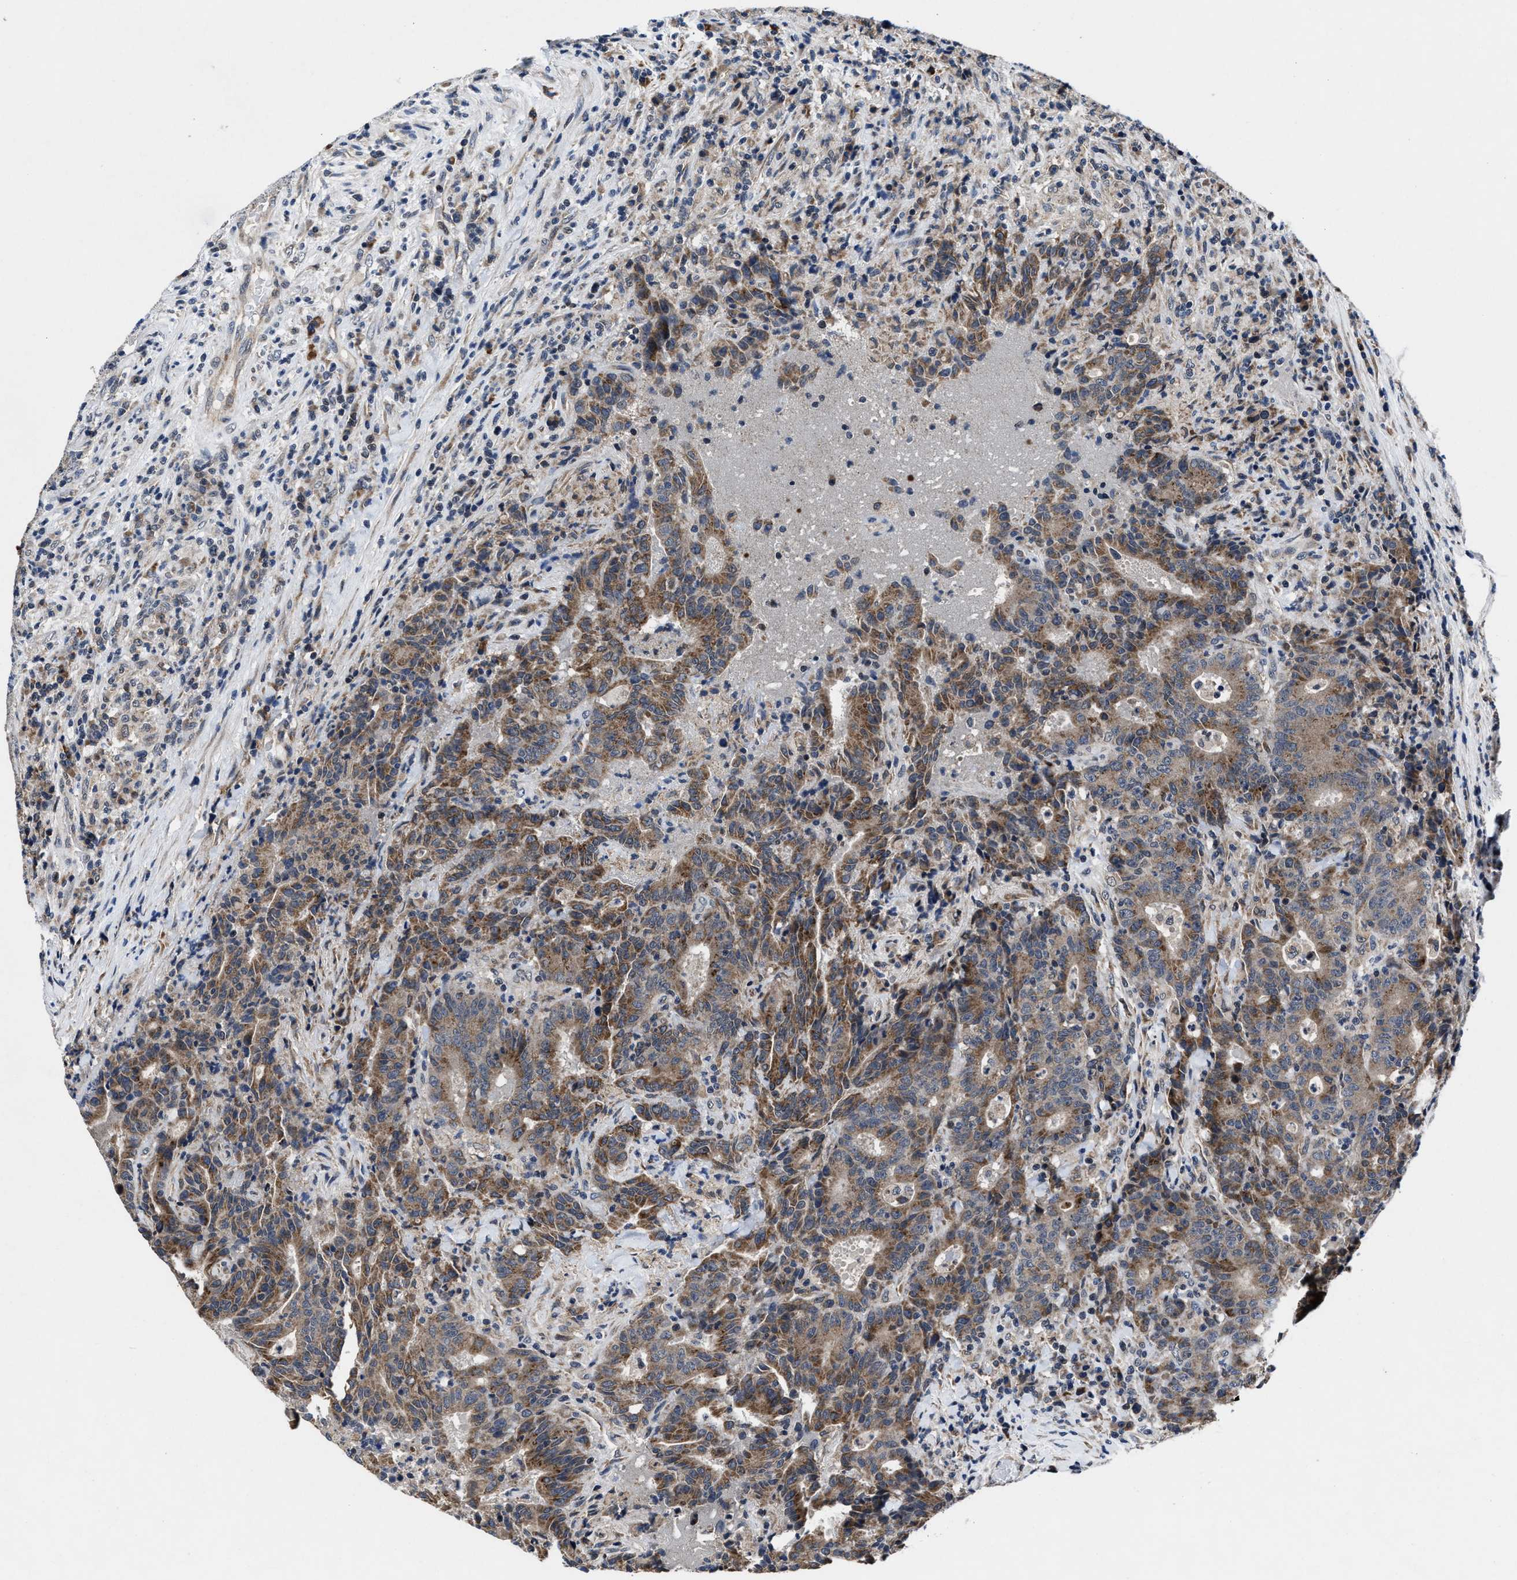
{"staining": {"intensity": "moderate", "quantity": ">75%", "location": "cytoplasmic/membranous"}, "tissue": "colorectal cancer", "cell_type": "Tumor cells", "image_type": "cancer", "snomed": [{"axis": "morphology", "description": "Adenocarcinoma, NOS"}, {"axis": "topography", "description": "Colon"}], "caption": "This is a micrograph of immunohistochemistry staining of colorectal cancer (adenocarcinoma), which shows moderate positivity in the cytoplasmic/membranous of tumor cells.", "gene": "TMEM53", "patient": {"sex": "female", "age": 75}}